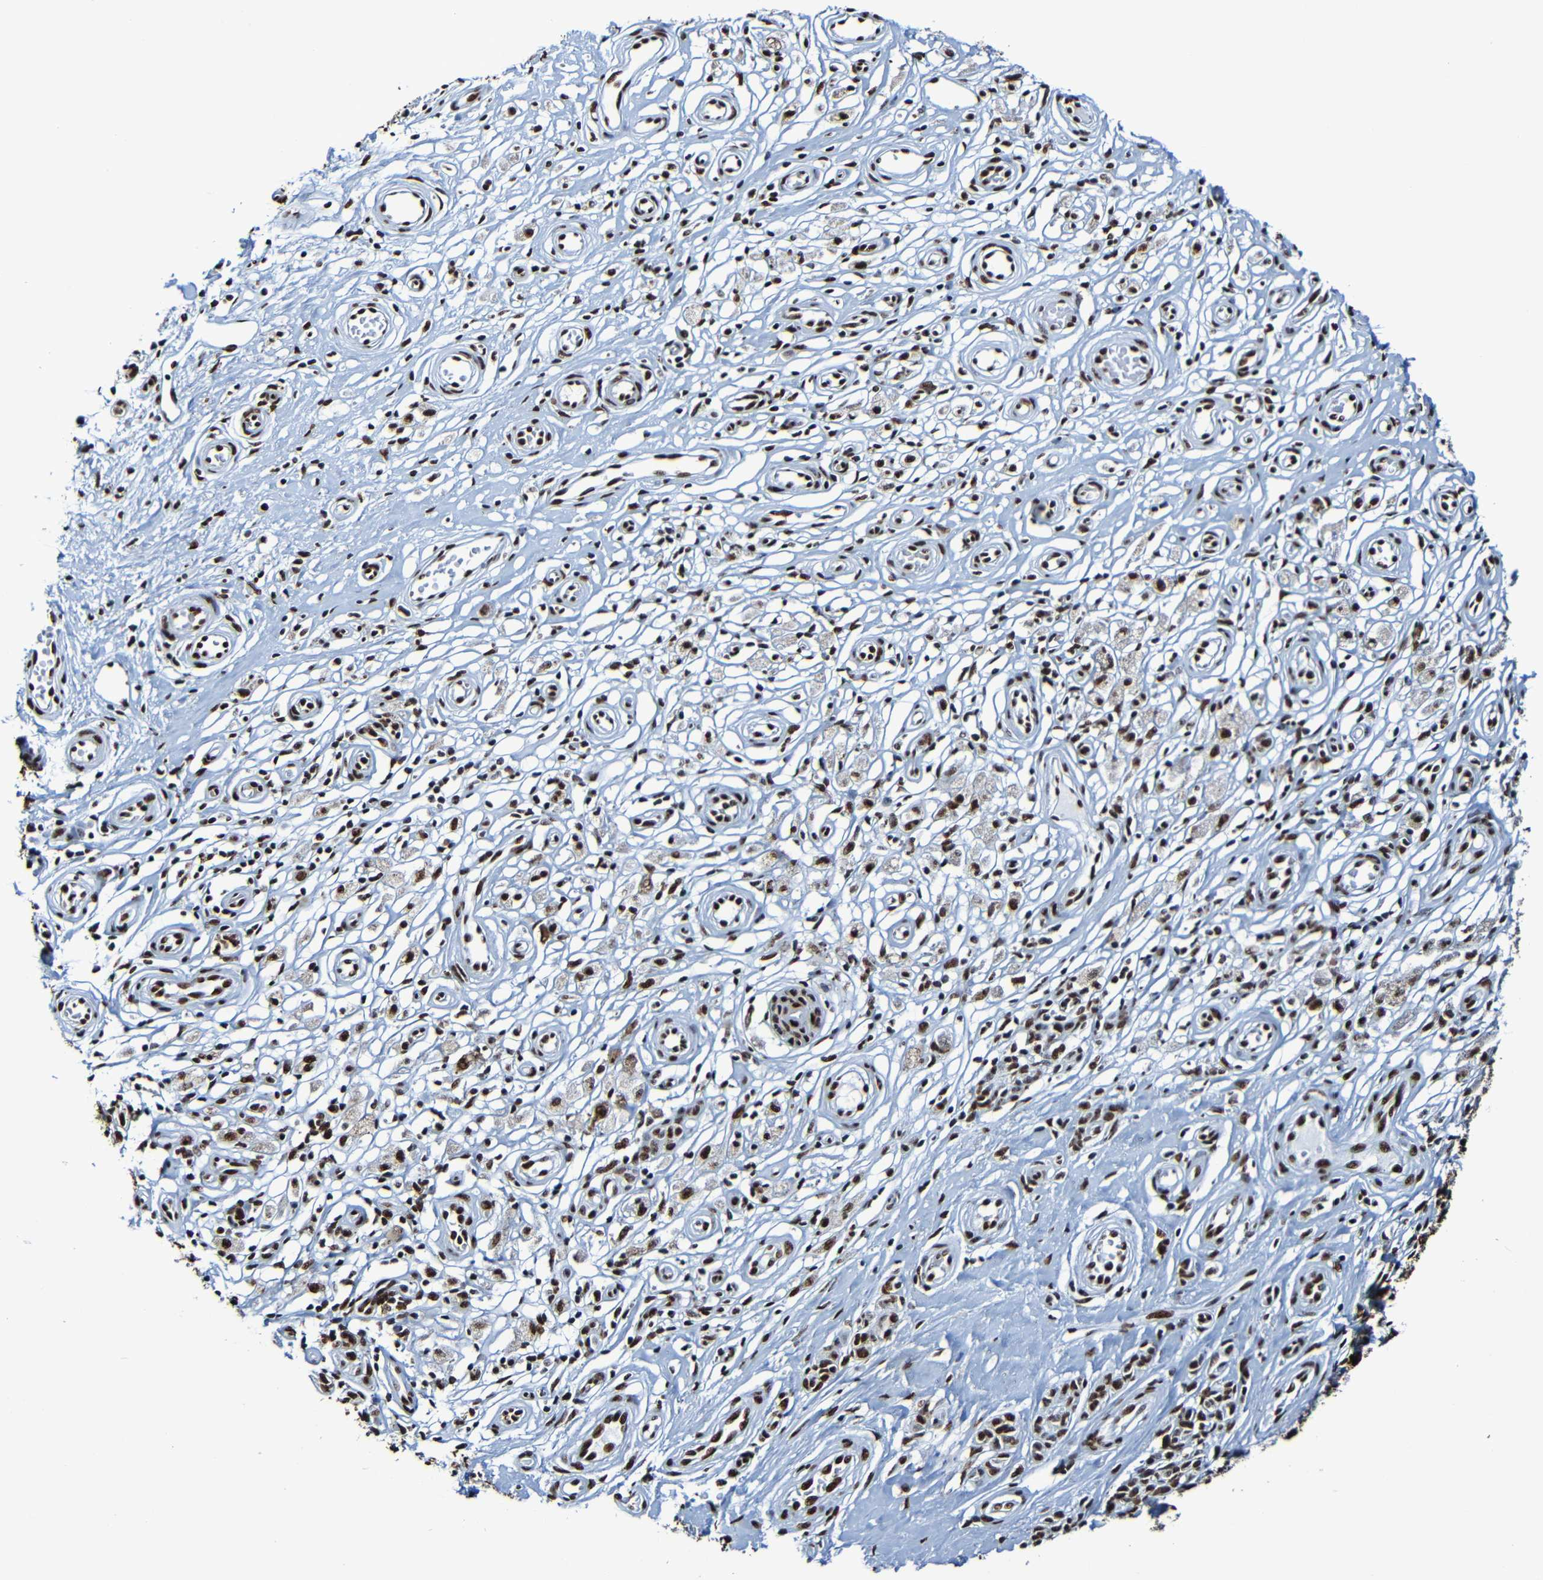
{"staining": {"intensity": "strong", "quantity": ">75%", "location": "nuclear"}, "tissue": "melanoma", "cell_type": "Tumor cells", "image_type": "cancer", "snomed": [{"axis": "morphology", "description": "Malignant melanoma, NOS"}, {"axis": "topography", "description": "Skin"}], "caption": "About >75% of tumor cells in human malignant melanoma show strong nuclear protein staining as visualized by brown immunohistochemical staining.", "gene": "SRSF3", "patient": {"sex": "female", "age": 64}}